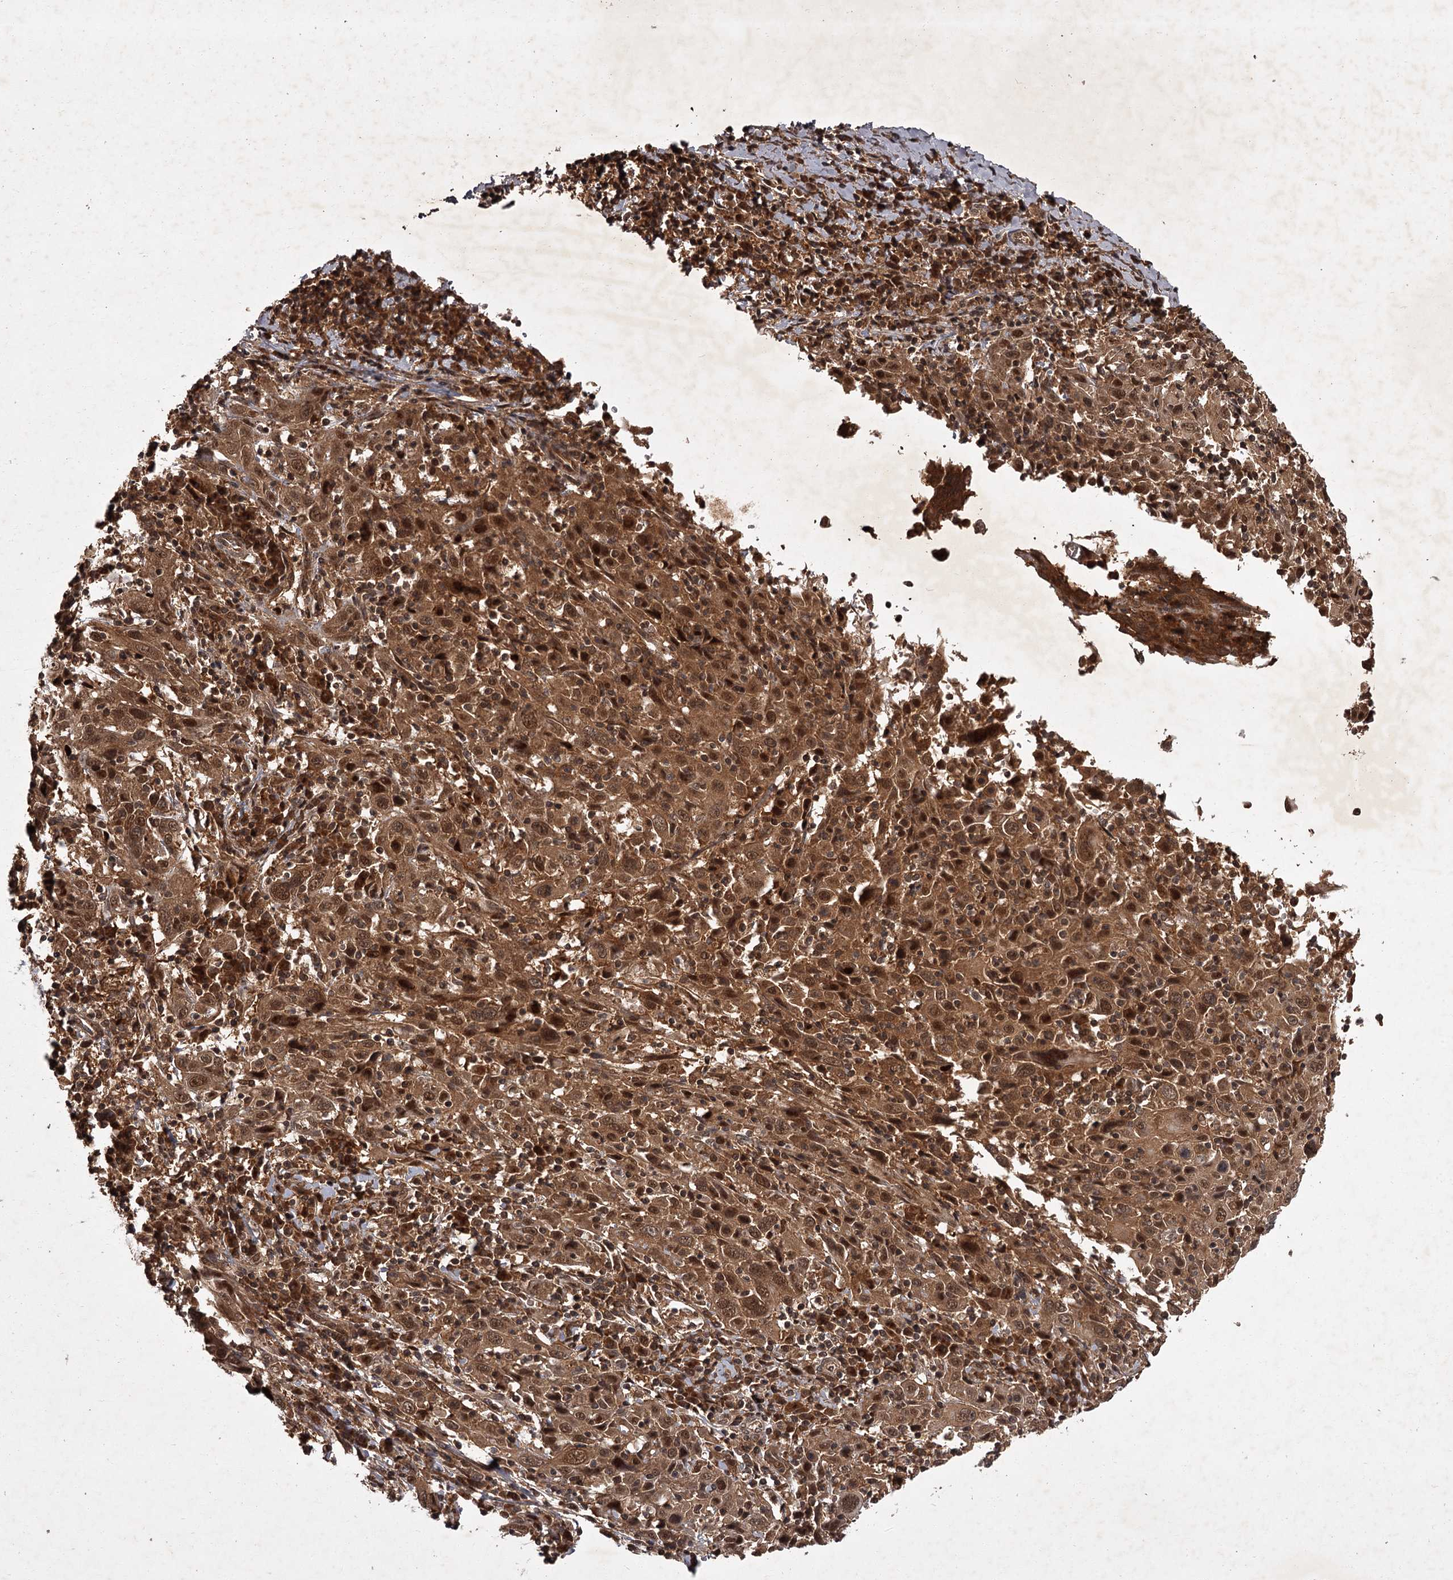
{"staining": {"intensity": "moderate", "quantity": ">75%", "location": "cytoplasmic/membranous,nuclear"}, "tissue": "cervical cancer", "cell_type": "Tumor cells", "image_type": "cancer", "snomed": [{"axis": "morphology", "description": "Squamous cell carcinoma, NOS"}, {"axis": "topography", "description": "Cervix"}], "caption": "A brown stain highlights moderate cytoplasmic/membranous and nuclear positivity of a protein in human cervical cancer (squamous cell carcinoma) tumor cells.", "gene": "TBC1D23", "patient": {"sex": "female", "age": 46}}